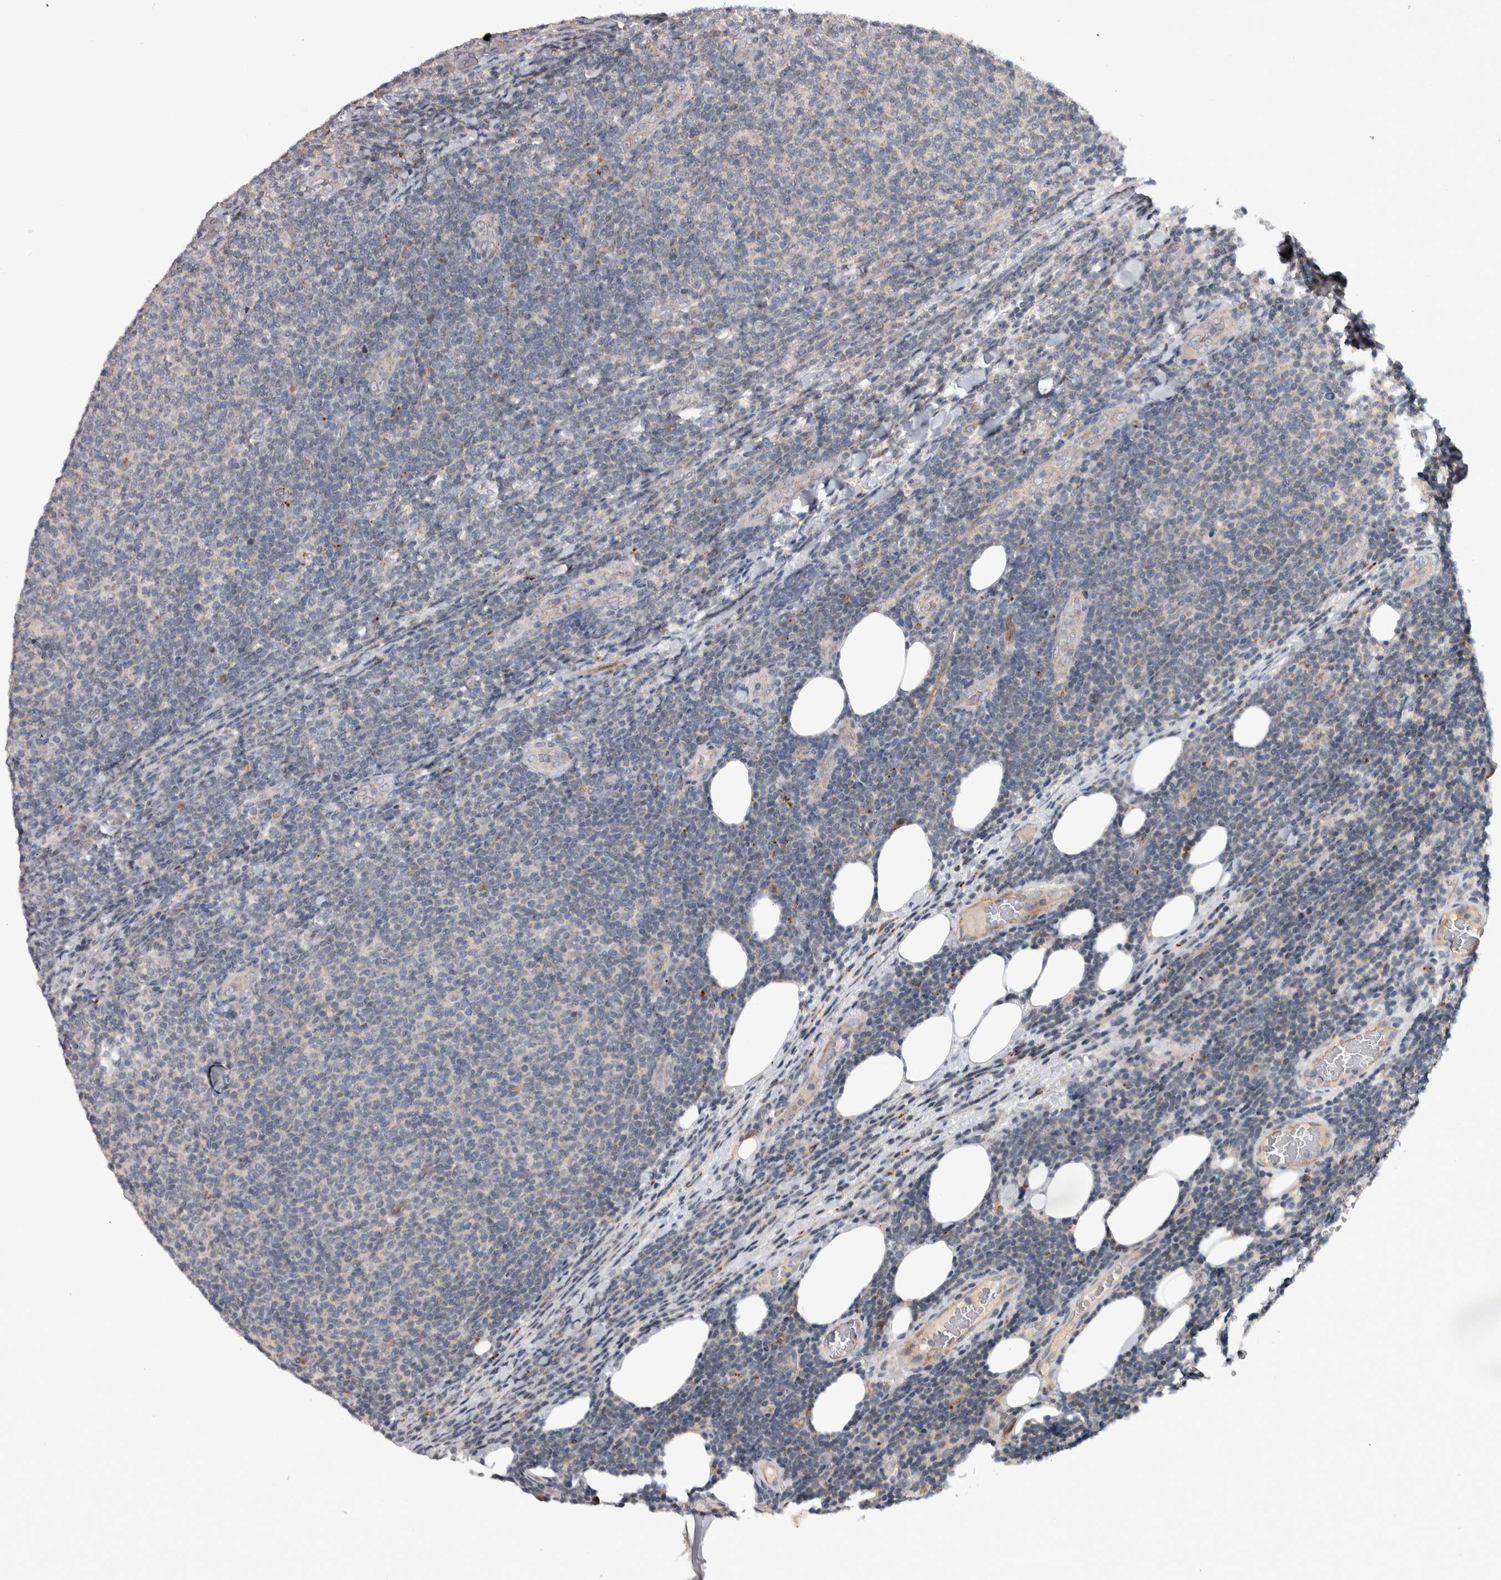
{"staining": {"intensity": "negative", "quantity": "none", "location": "none"}, "tissue": "lymphoma", "cell_type": "Tumor cells", "image_type": "cancer", "snomed": [{"axis": "morphology", "description": "Malignant lymphoma, non-Hodgkin's type, Low grade"}, {"axis": "topography", "description": "Lymph node"}], "caption": "High magnification brightfield microscopy of low-grade malignant lymphoma, non-Hodgkin's type stained with DAB (brown) and counterstained with hematoxylin (blue): tumor cells show no significant positivity.", "gene": "FAM83G", "patient": {"sex": "male", "age": 66}}